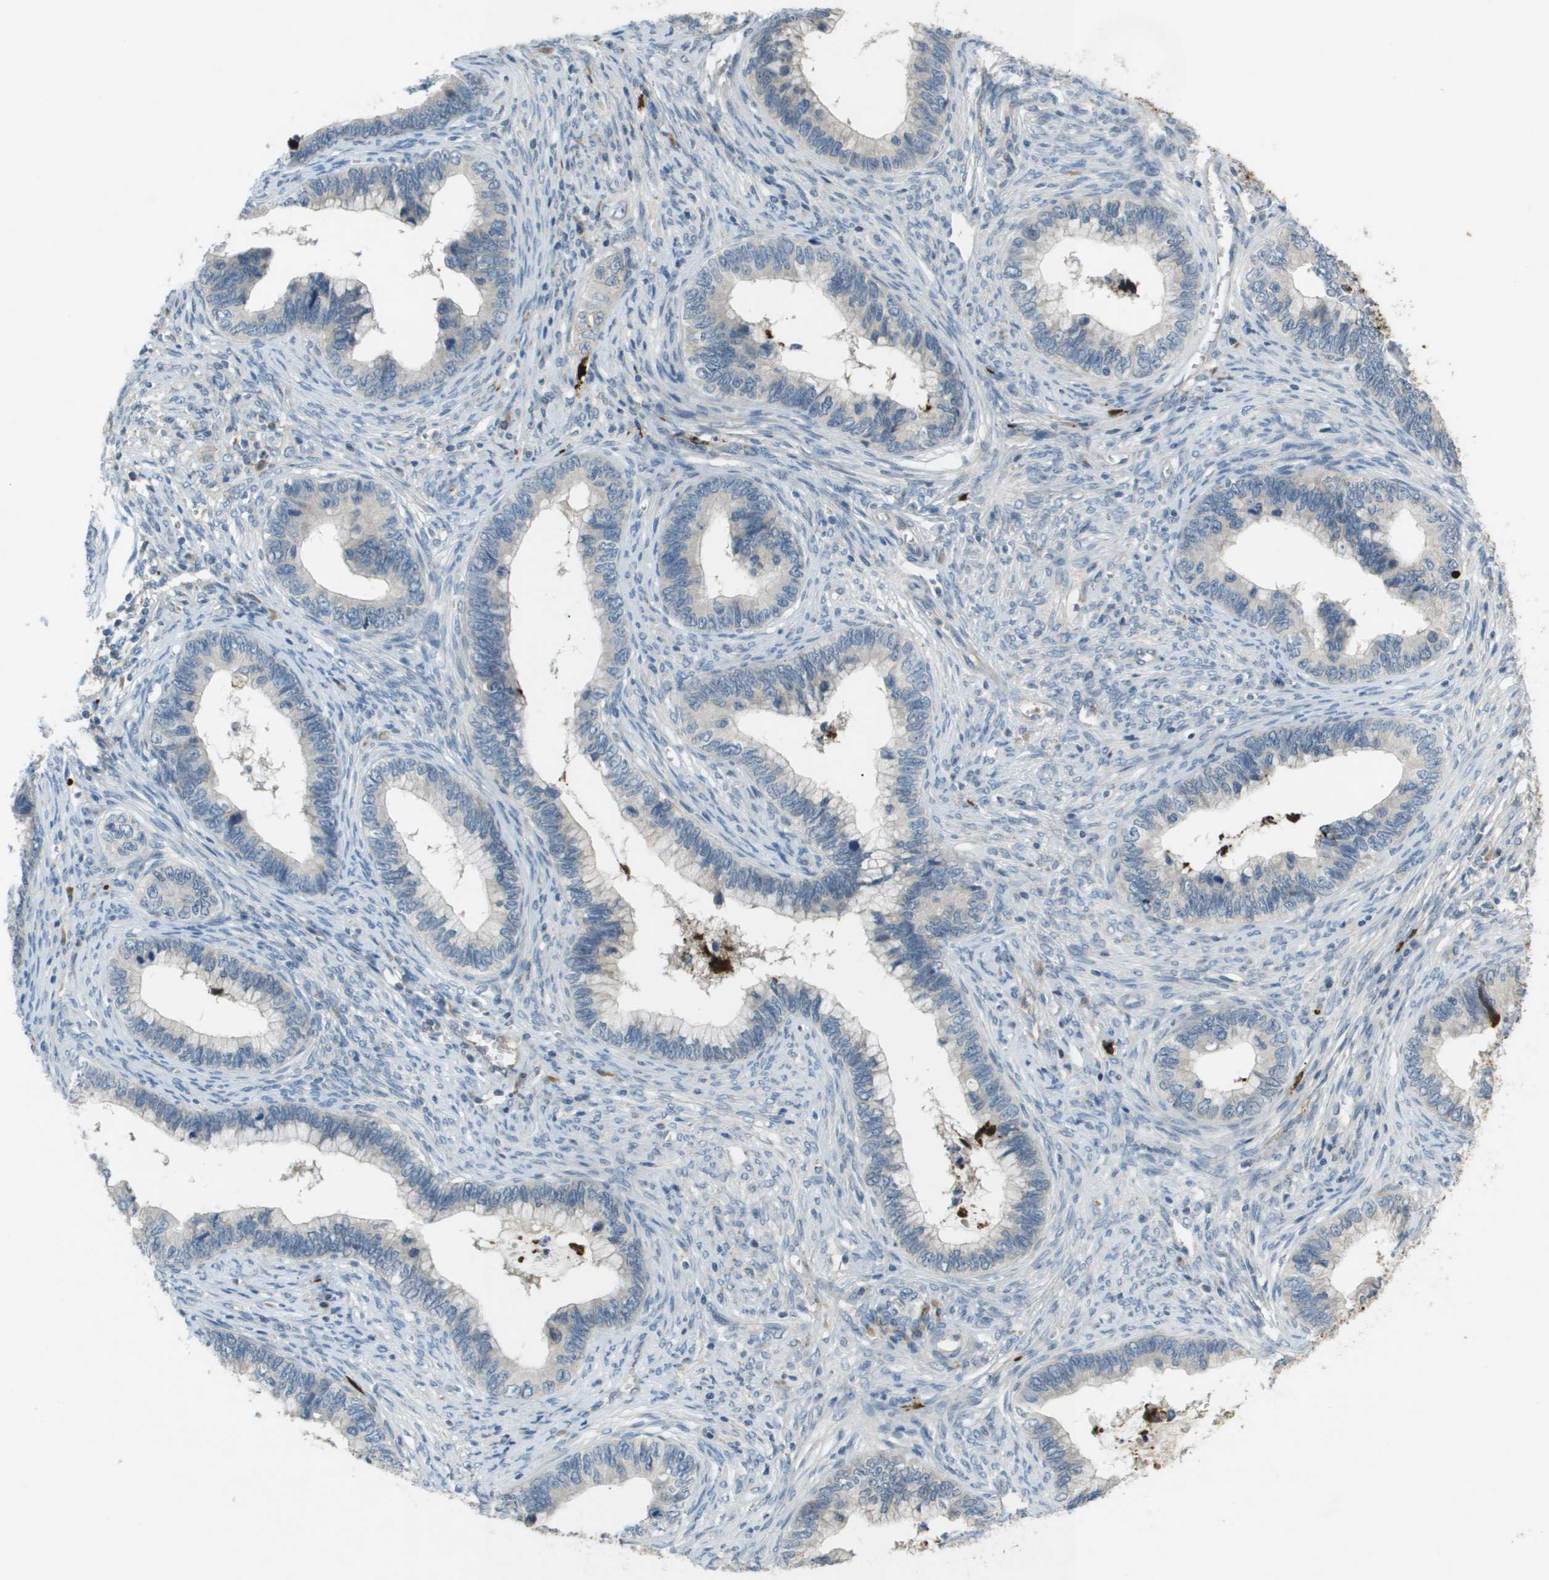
{"staining": {"intensity": "negative", "quantity": "none", "location": "none"}, "tissue": "cervical cancer", "cell_type": "Tumor cells", "image_type": "cancer", "snomed": [{"axis": "morphology", "description": "Adenocarcinoma, NOS"}, {"axis": "topography", "description": "Cervix"}], "caption": "This micrograph is of cervical adenocarcinoma stained with immunohistochemistry (IHC) to label a protein in brown with the nuclei are counter-stained blue. There is no staining in tumor cells. (Stains: DAB IHC with hematoxylin counter stain, Microscopy: brightfield microscopy at high magnification).", "gene": "VTN", "patient": {"sex": "female", "age": 44}}